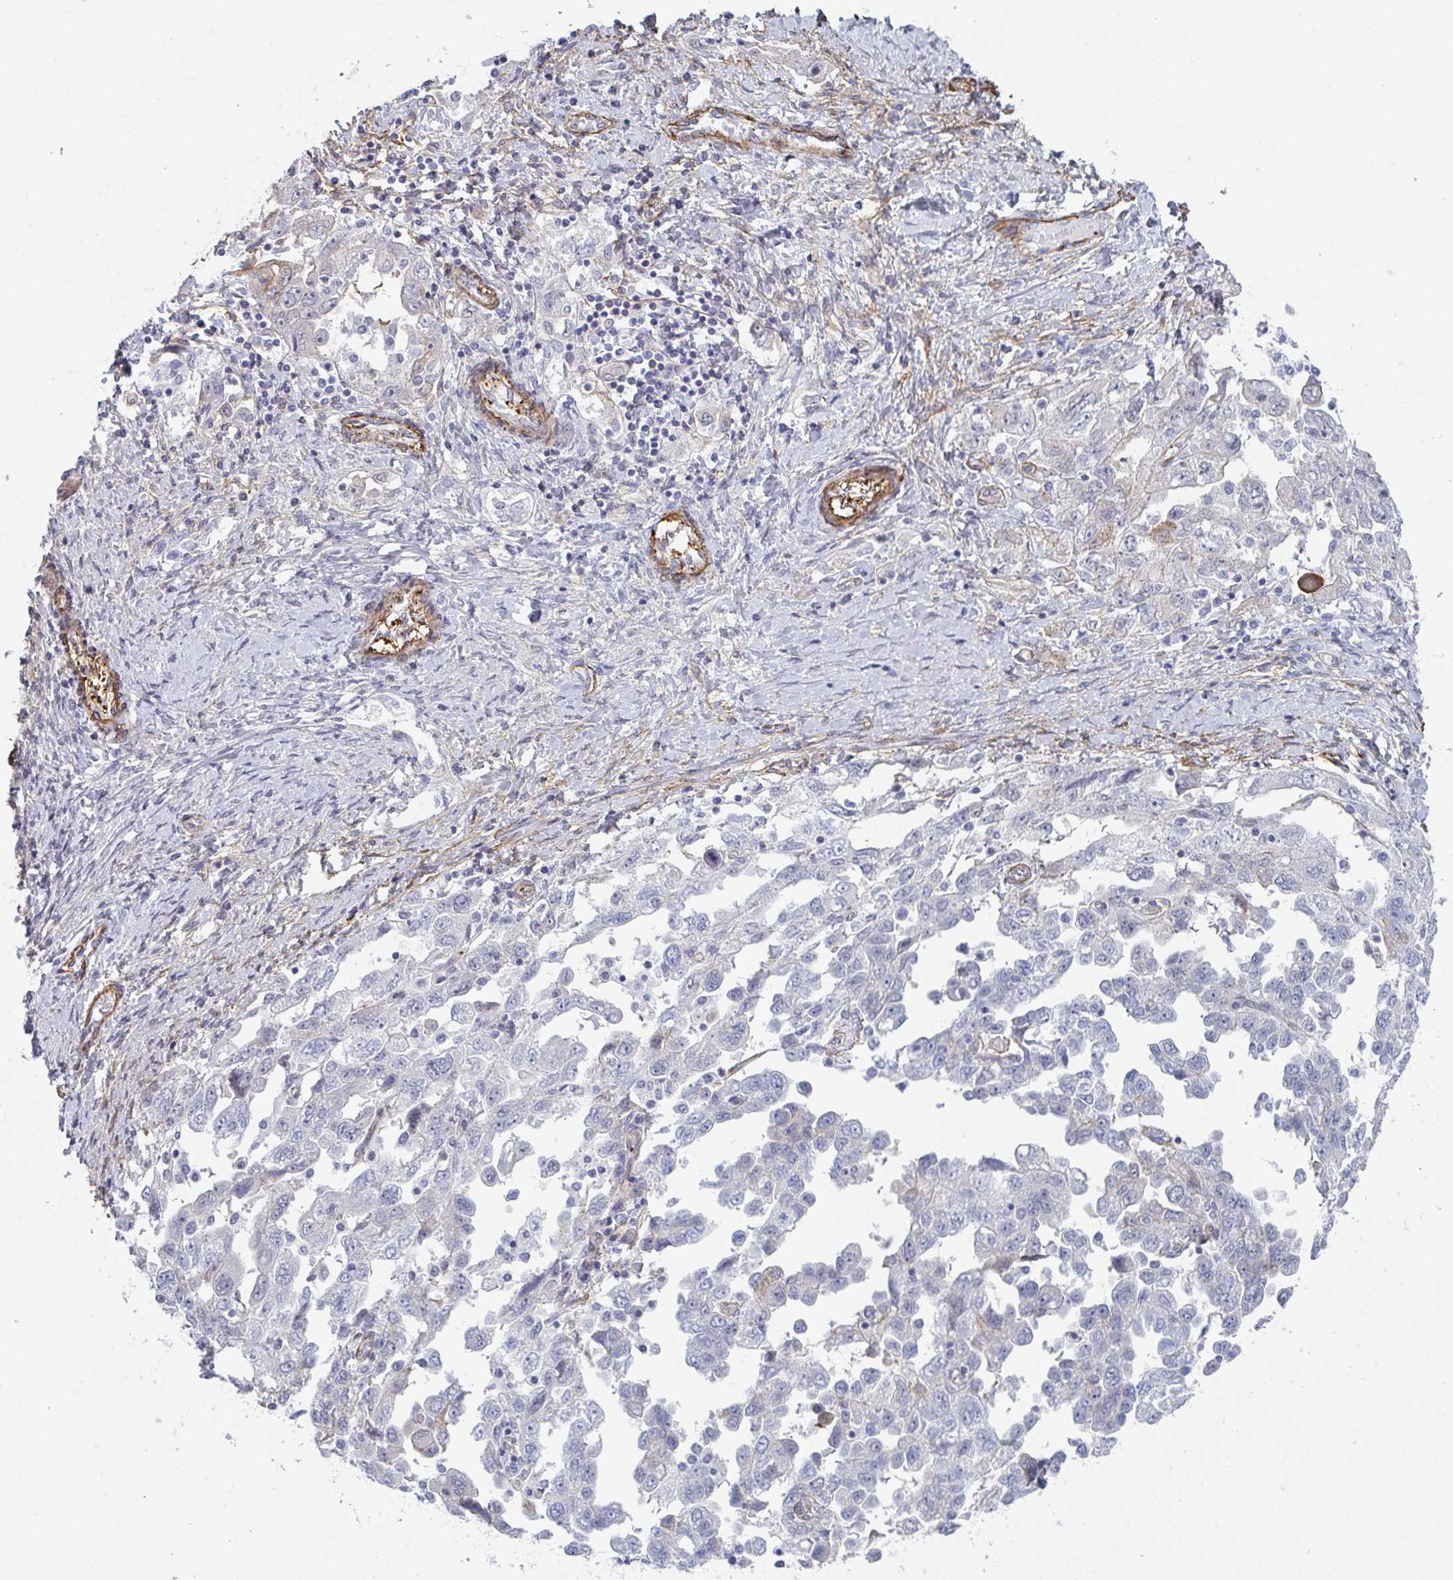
{"staining": {"intensity": "negative", "quantity": "none", "location": "none"}, "tissue": "ovarian cancer", "cell_type": "Tumor cells", "image_type": "cancer", "snomed": [{"axis": "morphology", "description": "Carcinoma, NOS"}, {"axis": "morphology", "description": "Cystadenocarcinoma, serous, NOS"}, {"axis": "topography", "description": "Ovary"}], "caption": "Immunohistochemical staining of ovarian cancer reveals no significant staining in tumor cells. (DAB IHC with hematoxylin counter stain).", "gene": "NEURL4", "patient": {"sex": "female", "age": 69}}